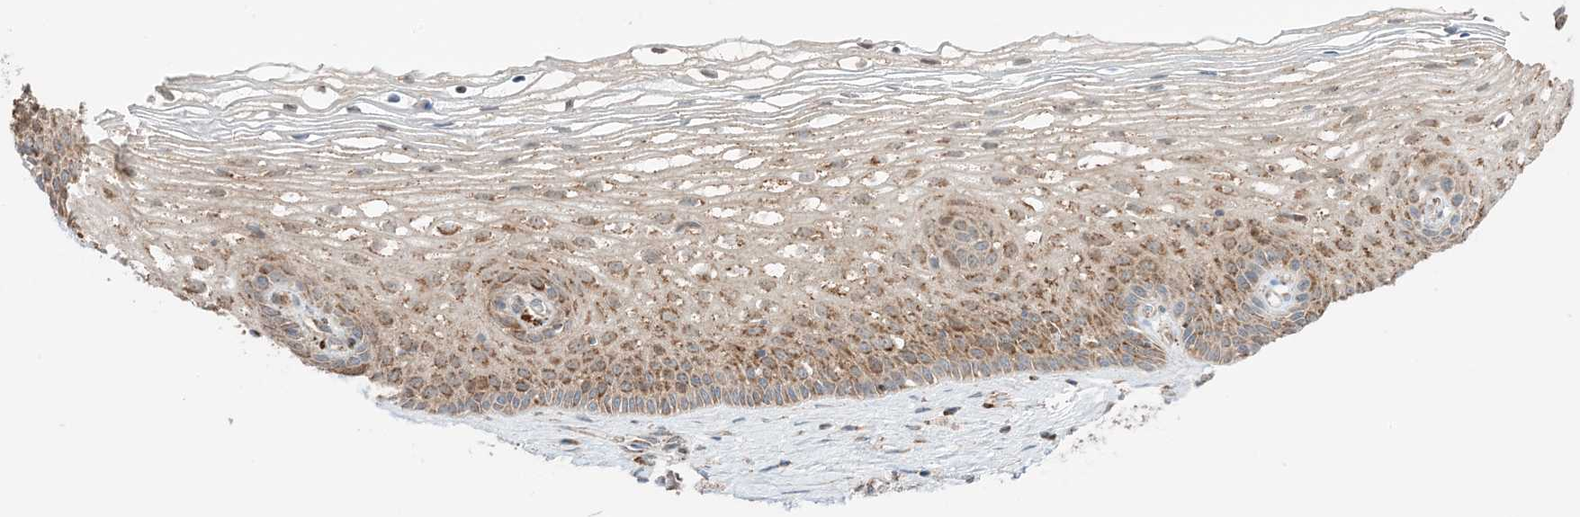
{"staining": {"intensity": "moderate", "quantity": ">75%", "location": "cytoplasmic/membranous"}, "tissue": "cervix", "cell_type": "Glandular cells", "image_type": "normal", "snomed": [{"axis": "morphology", "description": "Normal tissue, NOS"}, {"axis": "topography", "description": "Cervix"}], "caption": "IHC staining of benign cervix, which displays medium levels of moderate cytoplasmic/membranous expression in approximately >75% of glandular cells indicating moderate cytoplasmic/membranous protein staining. The staining was performed using DAB (brown) for protein detection and nuclei were counterstained in hematoxylin (blue).", "gene": "N4BP3", "patient": {"sex": "female", "age": 33}}